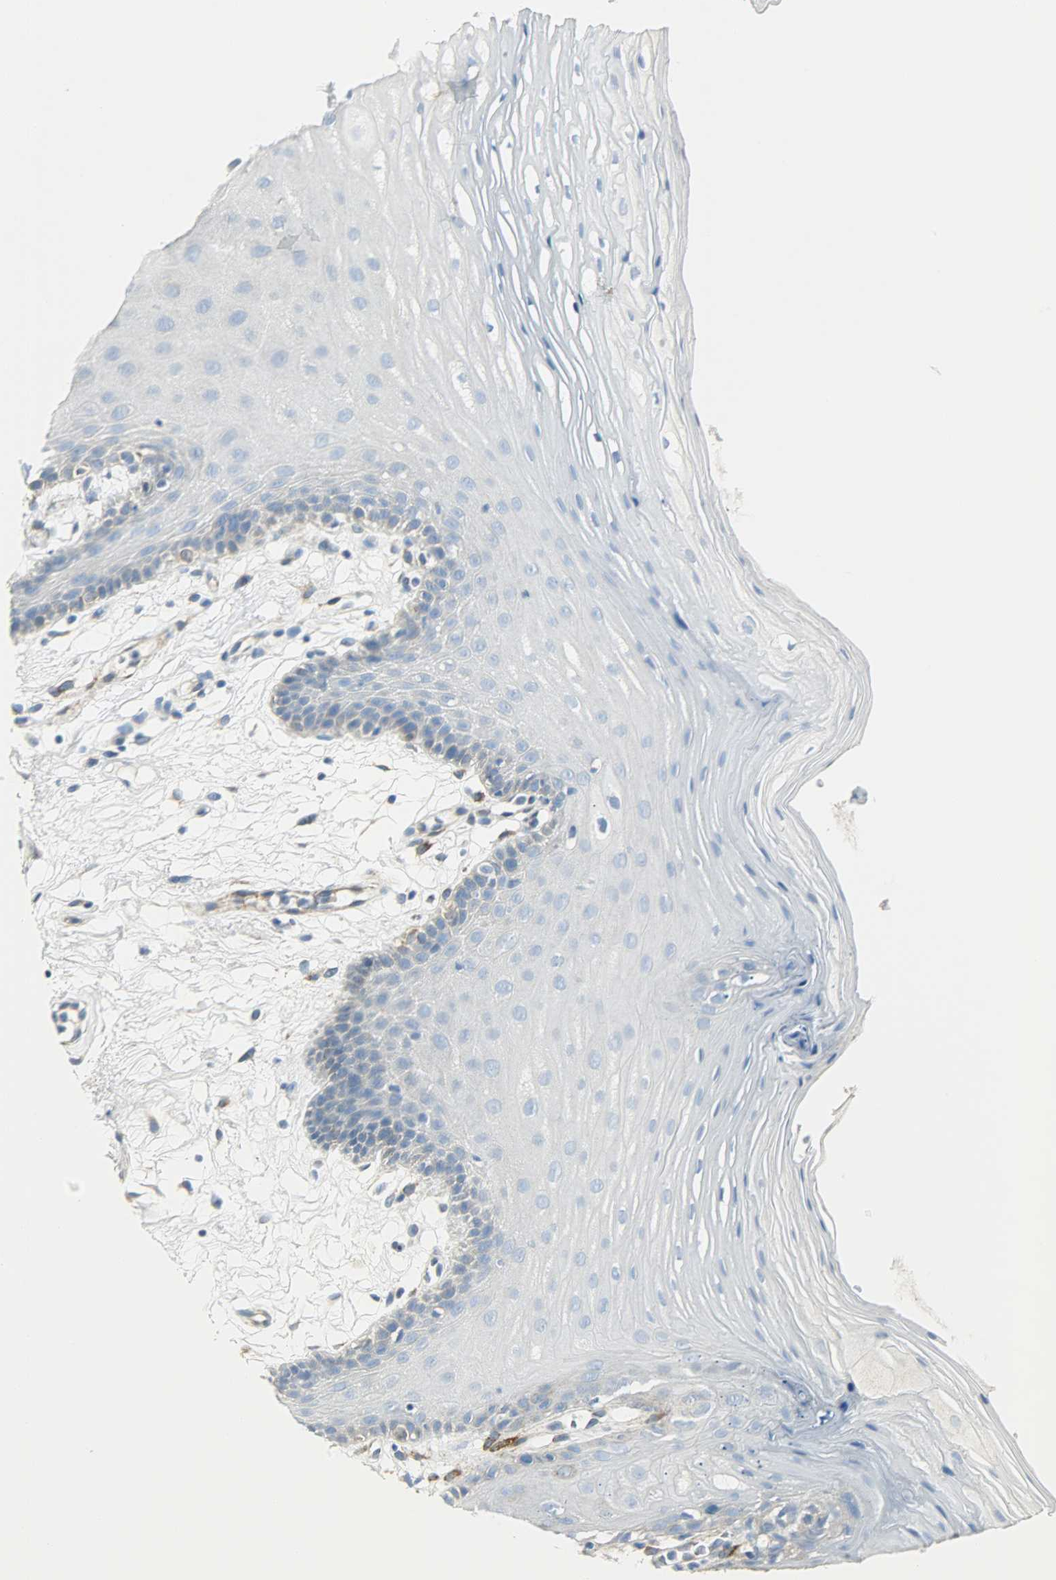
{"staining": {"intensity": "moderate", "quantity": "25%-75%", "location": "cytoplasmic/membranous"}, "tissue": "oral mucosa", "cell_type": "Squamous epithelial cells", "image_type": "normal", "snomed": [{"axis": "morphology", "description": "Normal tissue, NOS"}, {"axis": "morphology", "description": "Squamous cell carcinoma, NOS"}, {"axis": "topography", "description": "Skeletal muscle"}, {"axis": "topography", "description": "Oral tissue"}, {"axis": "topography", "description": "Head-Neck"}], "caption": "Human oral mucosa stained with a brown dye shows moderate cytoplasmic/membranous positive staining in approximately 25%-75% of squamous epithelial cells.", "gene": "PKD2", "patient": {"sex": "male", "age": 71}}